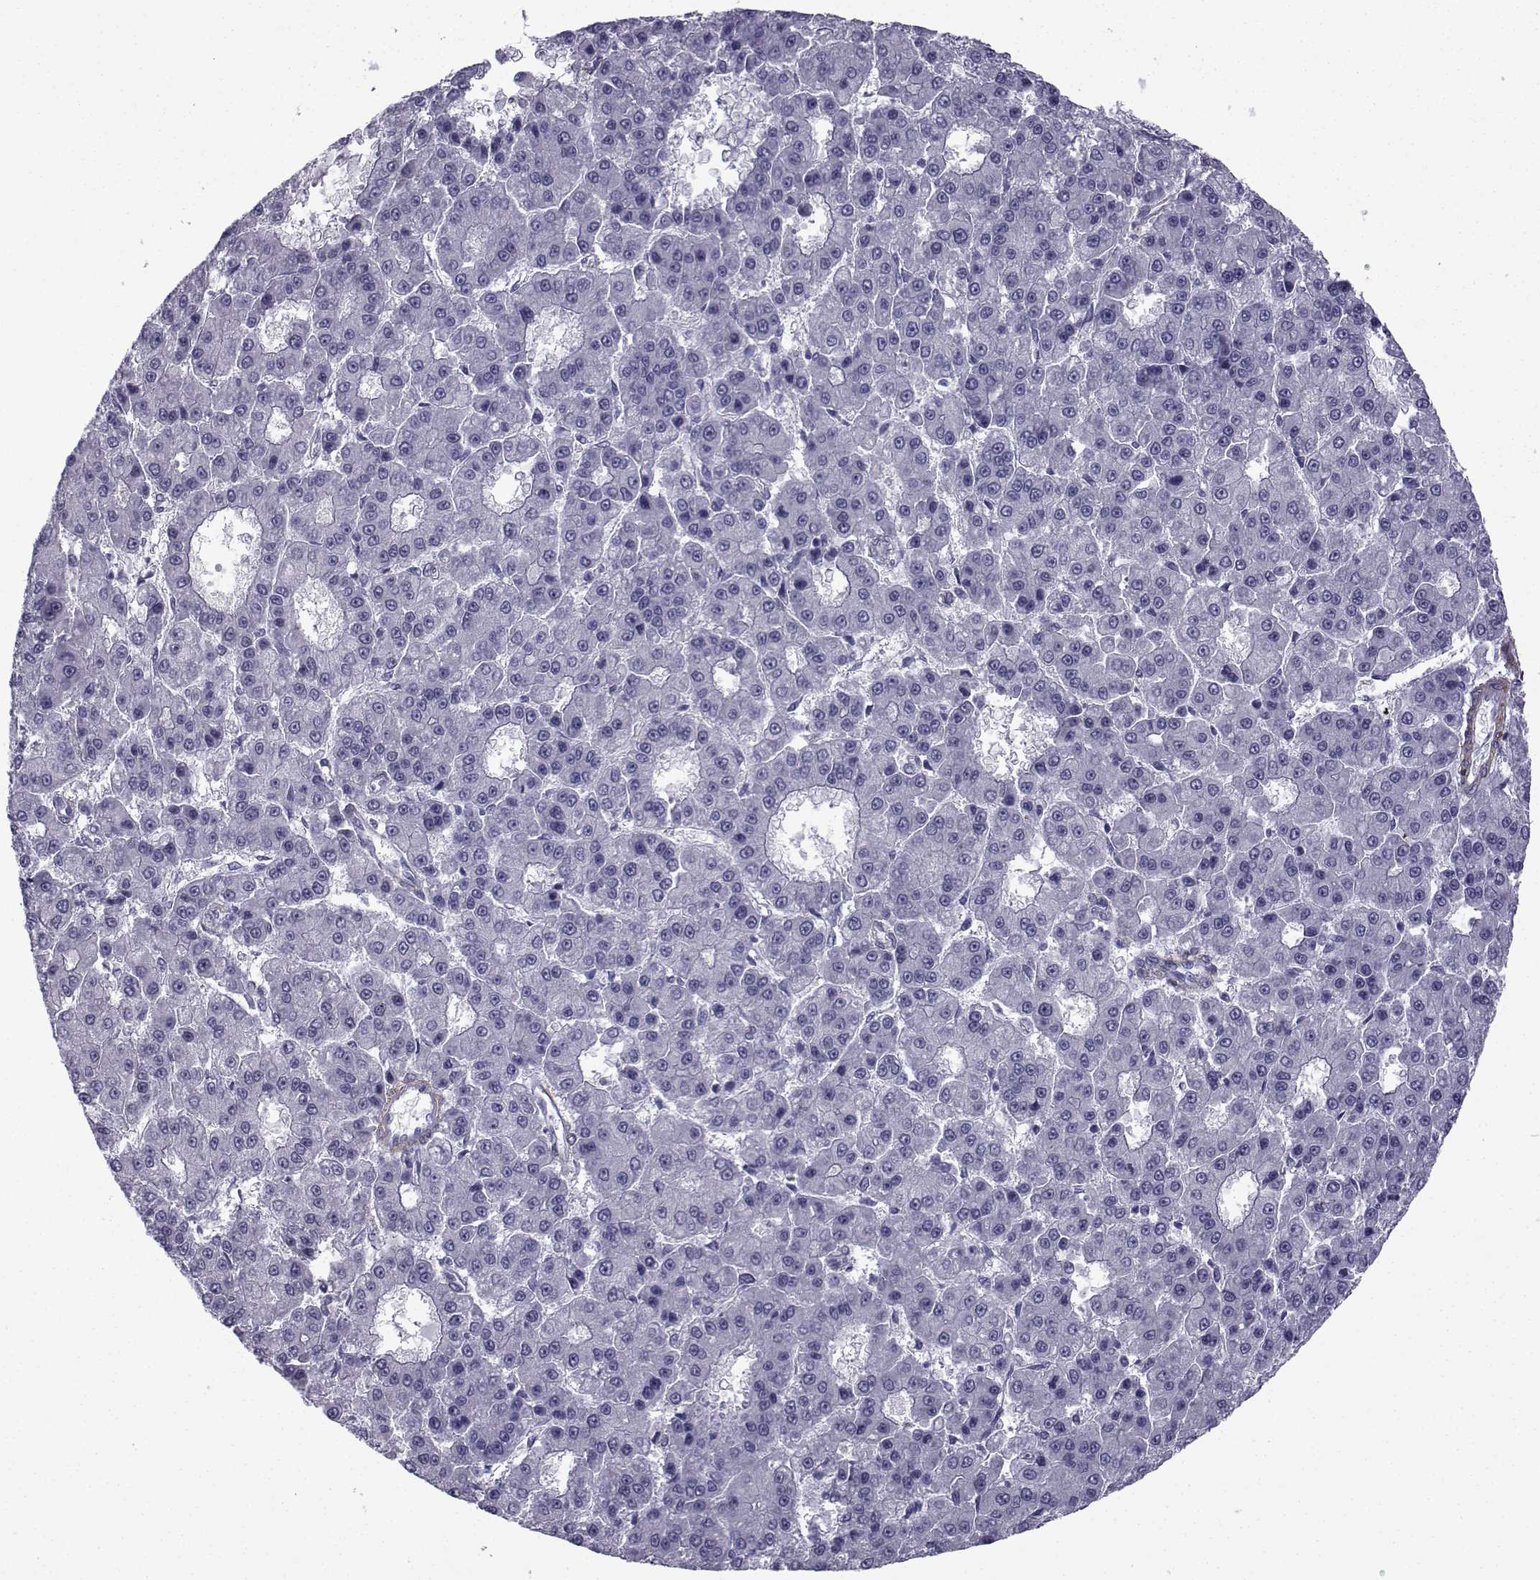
{"staining": {"intensity": "negative", "quantity": "none", "location": "none"}, "tissue": "liver cancer", "cell_type": "Tumor cells", "image_type": "cancer", "snomed": [{"axis": "morphology", "description": "Carcinoma, Hepatocellular, NOS"}, {"axis": "topography", "description": "Liver"}], "caption": "Immunohistochemistry micrograph of neoplastic tissue: human hepatocellular carcinoma (liver) stained with DAB reveals no significant protein staining in tumor cells.", "gene": "SPANXD", "patient": {"sex": "male", "age": 70}}